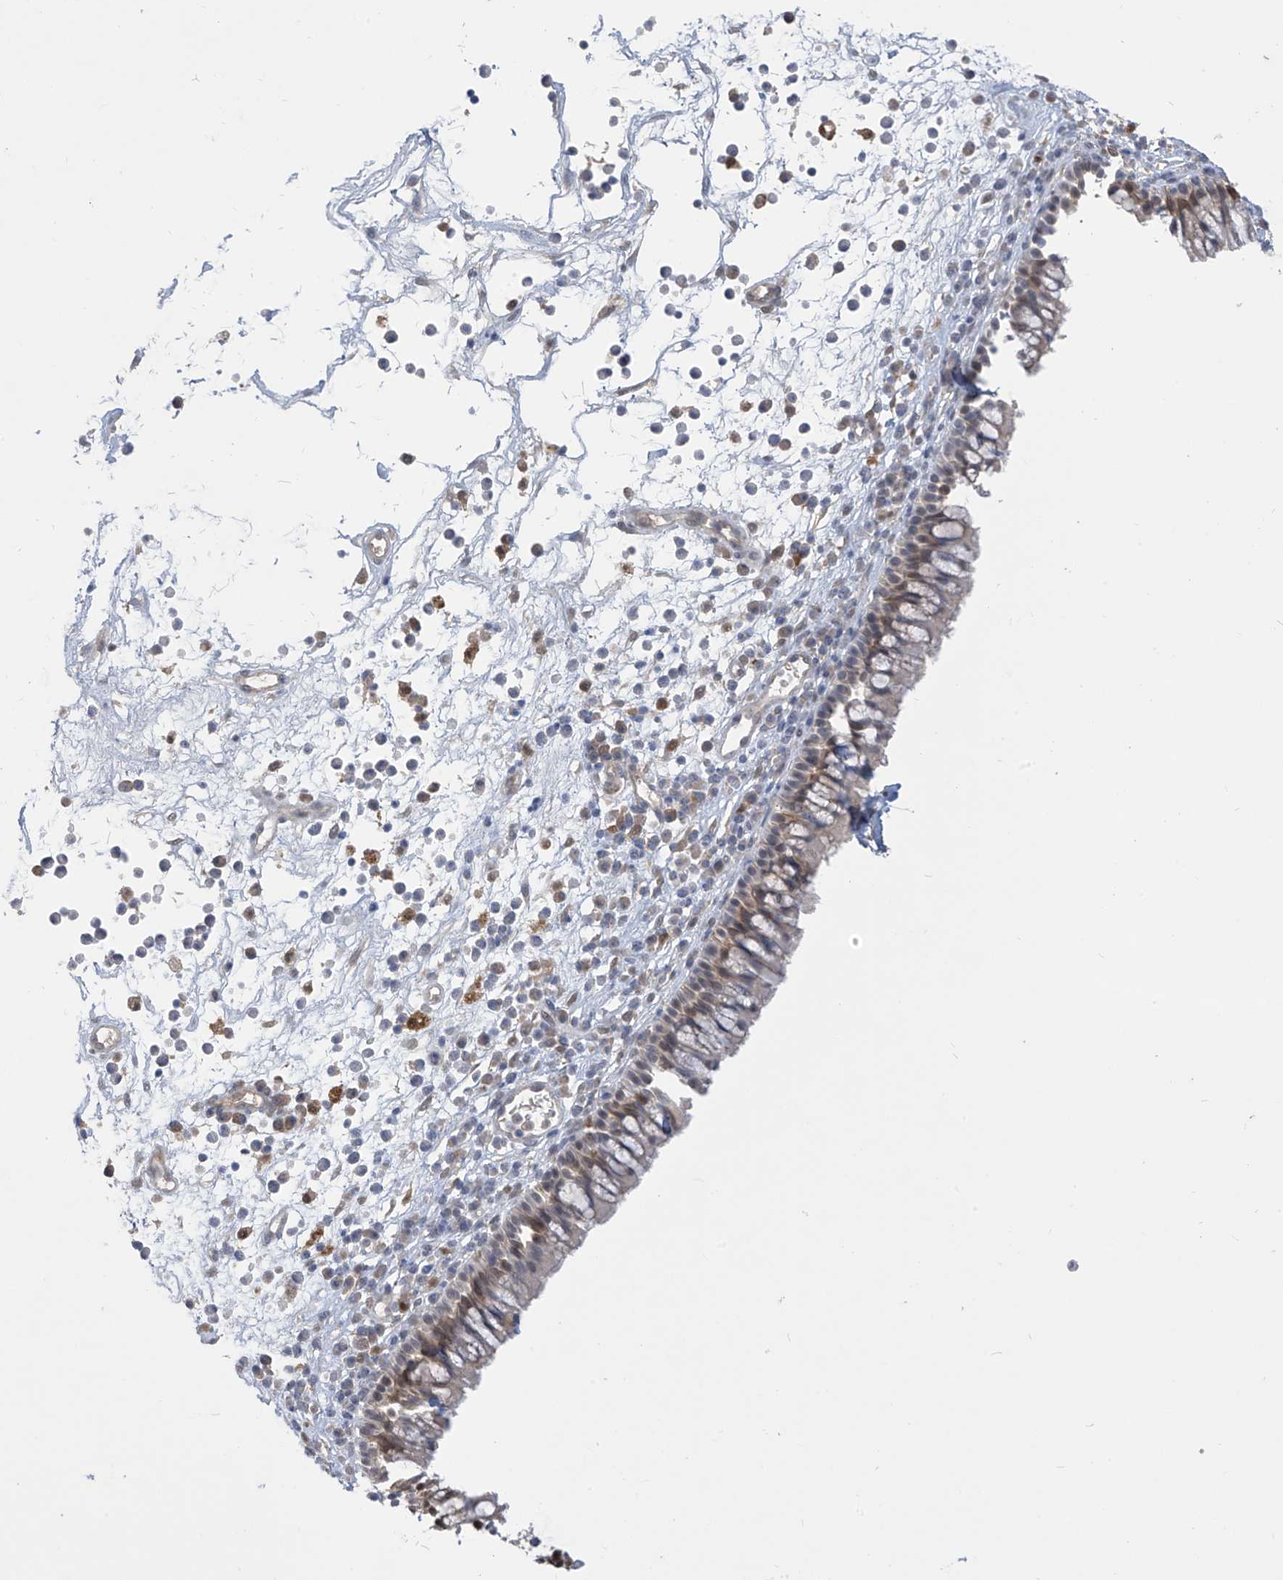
{"staining": {"intensity": "moderate", "quantity": "25%-75%", "location": "cytoplasmic/membranous,nuclear"}, "tissue": "nasopharynx", "cell_type": "Respiratory epithelial cells", "image_type": "normal", "snomed": [{"axis": "morphology", "description": "Normal tissue, NOS"}, {"axis": "morphology", "description": "Inflammation, NOS"}, {"axis": "morphology", "description": "Malignant melanoma, Metastatic site"}, {"axis": "topography", "description": "Nasopharynx"}], "caption": "Protein expression analysis of unremarkable nasopharynx exhibits moderate cytoplasmic/membranous,nuclear expression in about 25%-75% of respiratory epithelial cells. The staining was performed using DAB to visualize the protein expression in brown, while the nuclei were stained in blue with hematoxylin (Magnification: 20x).", "gene": "IDH1", "patient": {"sex": "male", "age": 70}}